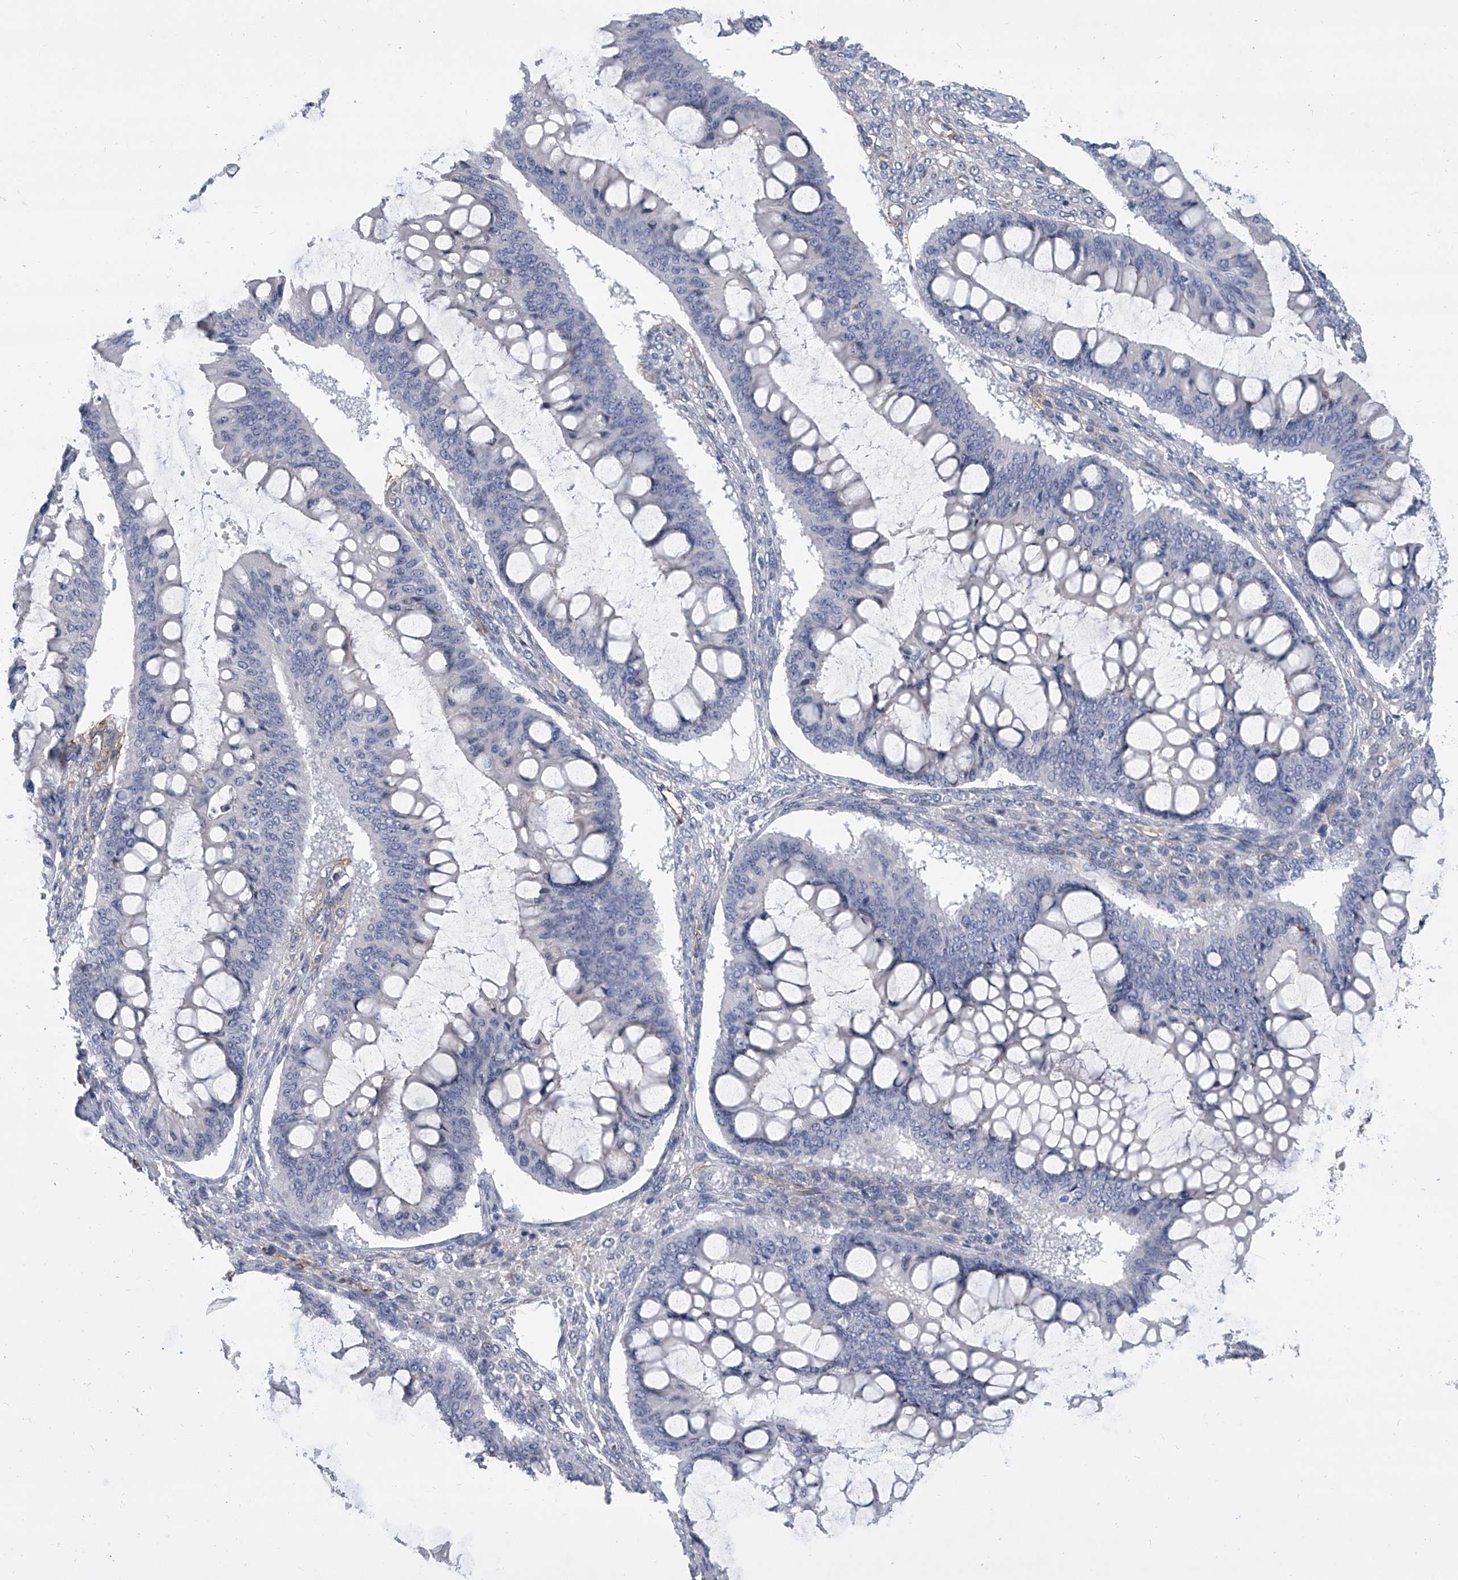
{"staining": {"intensity": "negative", "quantity": "none", "location": "none"}, "tissue": "ovarian cancer", "cell_type": "Tumor cells", "image_type": "cancer", "snomed": [{"axis": "morphology", "description": "Cystadenocarcinoma, mucinous, NOS"}, {"axis": "topography", "description": "Ovary"}], "caption": "High magnification brightfield microscopy of mucinous cystadenocarcinoma (ovarian) stained with DAB (brown) and counterstained with hematoxylin (blue): tumor cells show no significant expression.", "gene": "ALG14", "patient": {"sex": "female", "age": 73}}